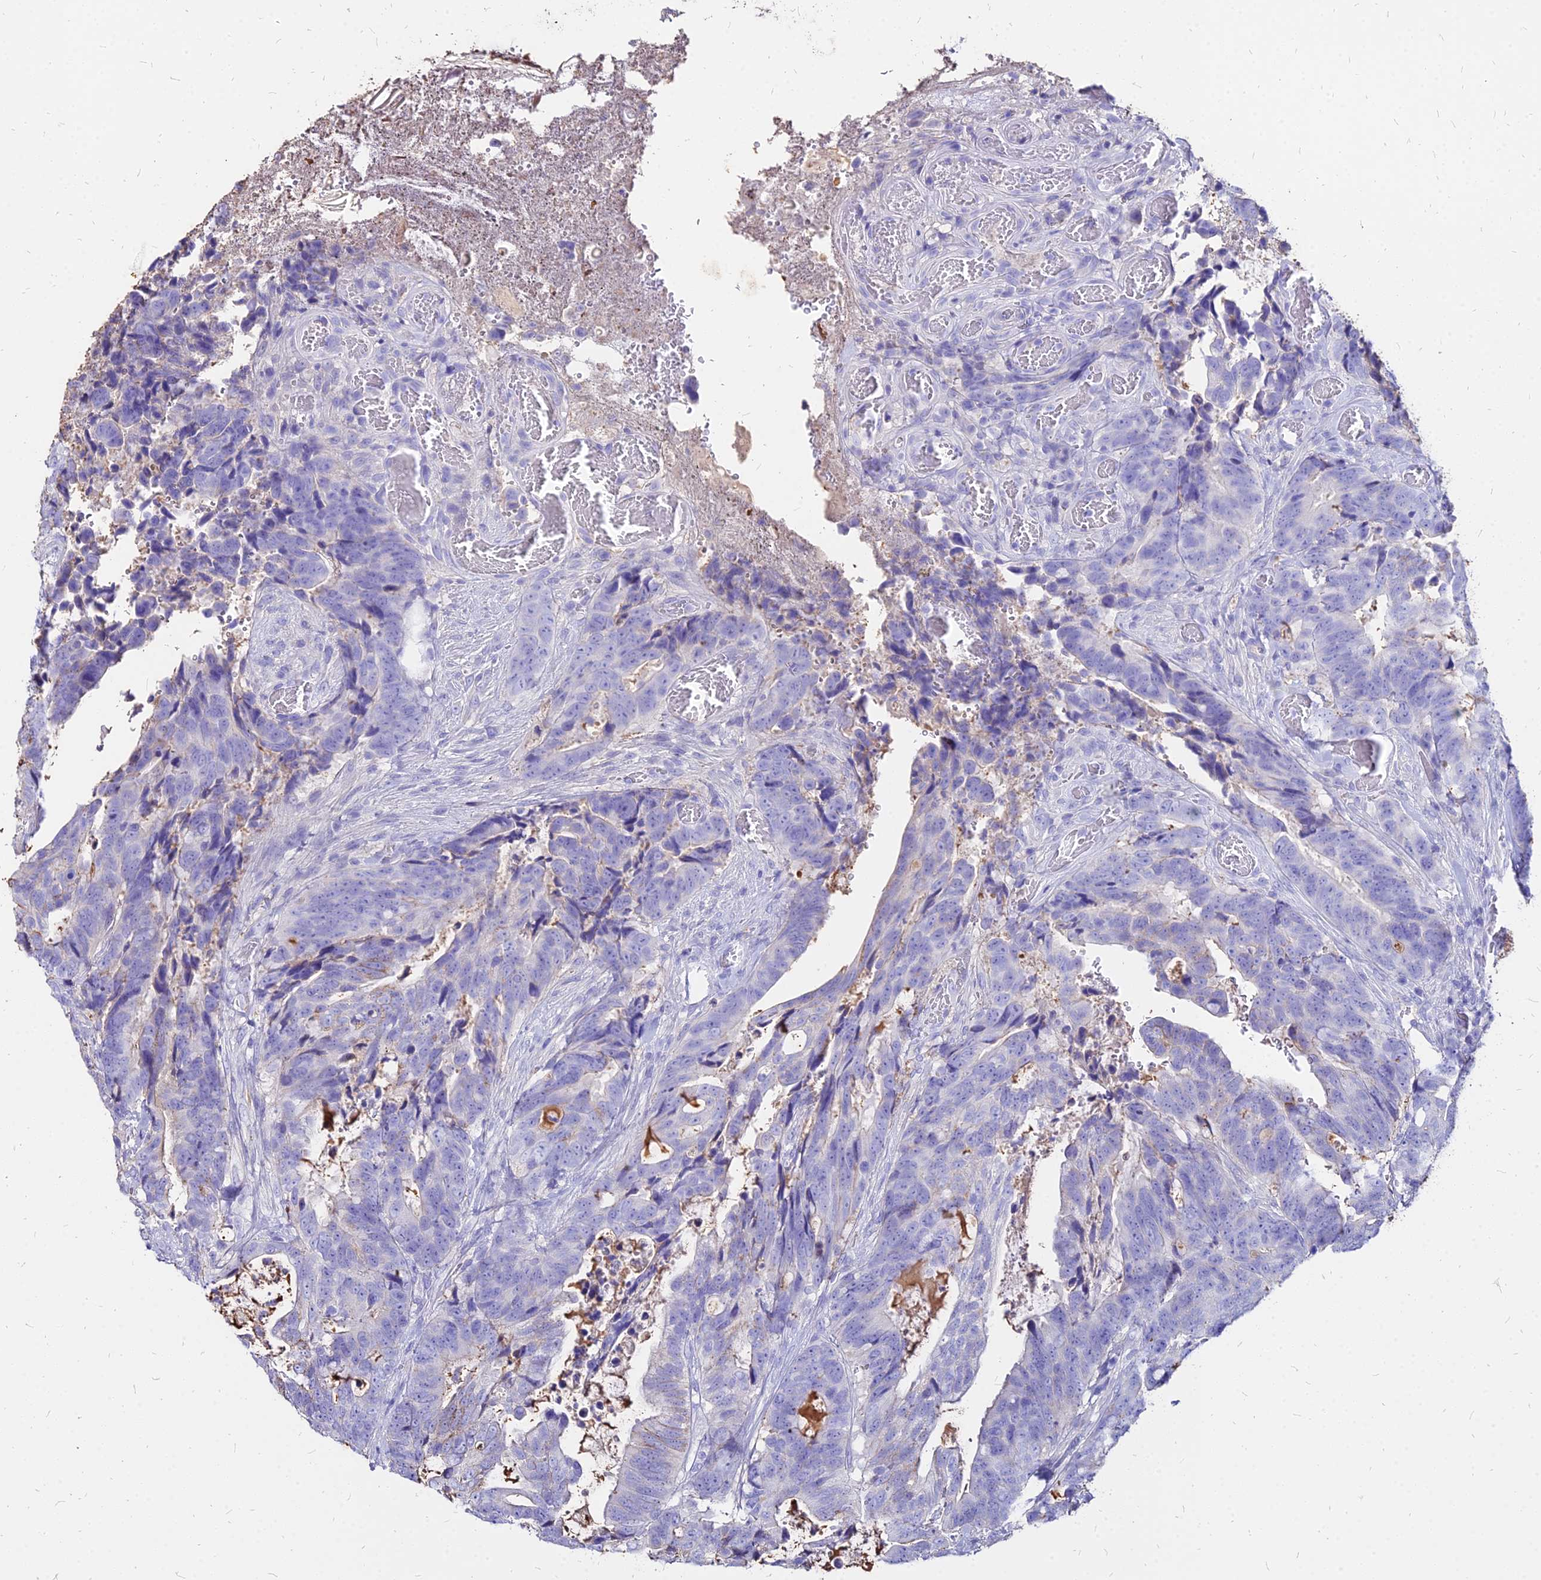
{"staining": {"intensity": "negative", "quantity": "none", "location": "none"}, "tissue": "colorectal cancer", "cell_type": "Tumor cells", "image_type": "cancer", "snomed": [{"axis": "morphology", "description": "Adenocarcinoma, NOS"}, {"axis": "topography", "description": "Colon"}], "caption": "A histopathology image of human colorectal adenocarcinoma is negative for staining in tumor cells. (DAB (3,3'-diaminobenzidine) IHC visualized using brightfield microscopy, high magnification).", "gene": "NME5", "patient": {"sex": "female", "age": 82}}